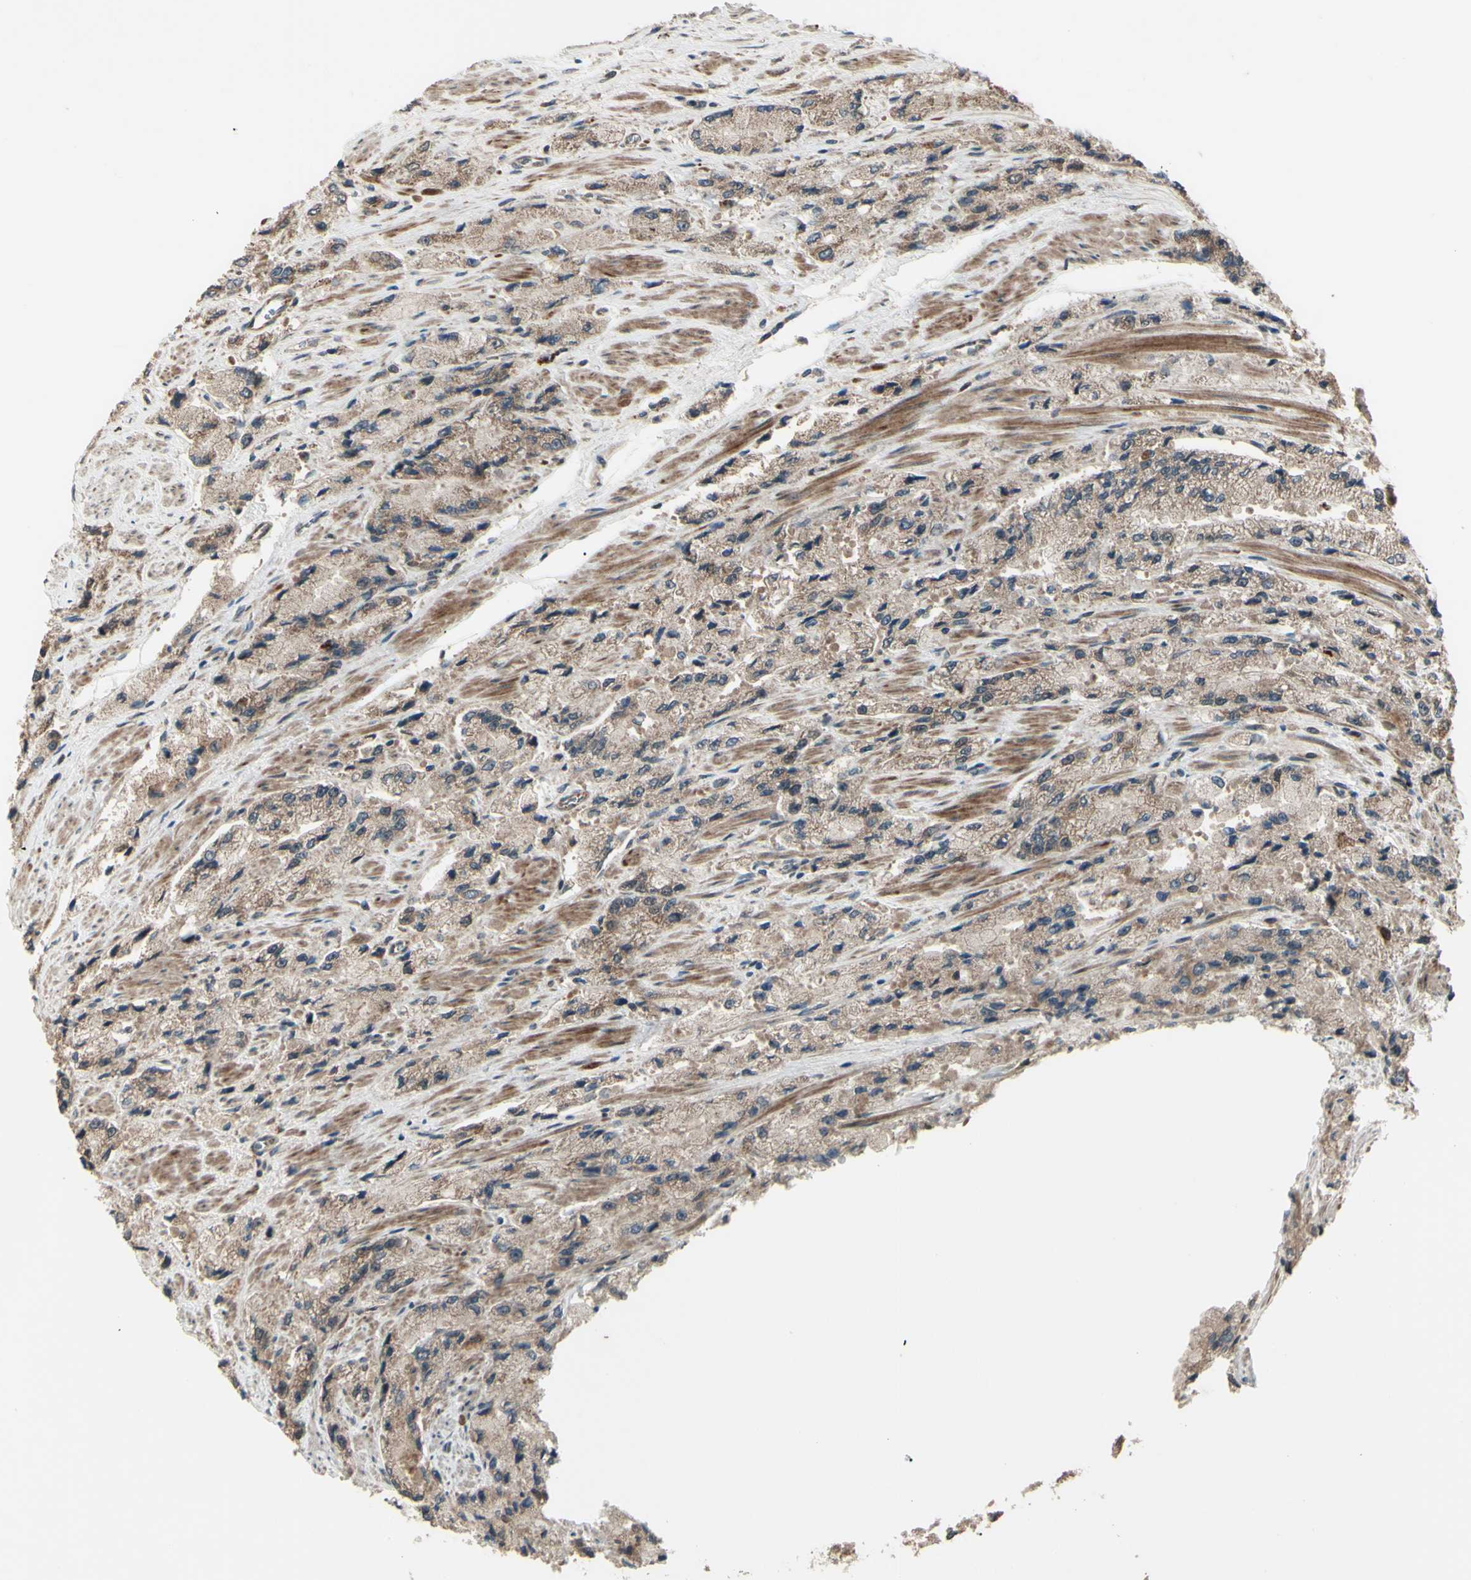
{"staining": {"intensity": "weak", "quantity": ">75%", "location": "cytoplasmic/membranous"}, "tissue": "prostate cancer", "cell_type": "Tumor cells", "image_type": "cancer", "snomed": [{"axis": "morphology", "description": "Adenocarcinoma, High grade"}, {"axis": "topography", "description": "Prostate"}], "caption": "DAB (3,3'-diaminobenzidine) immunohistochemical staining of prostate cancer demonstrates weak cytoplasmic/membranous protein expression in approximately >75% of tumor cells.", "gene": "MLF2", "patient": {"sex": "male", "age": 58}}